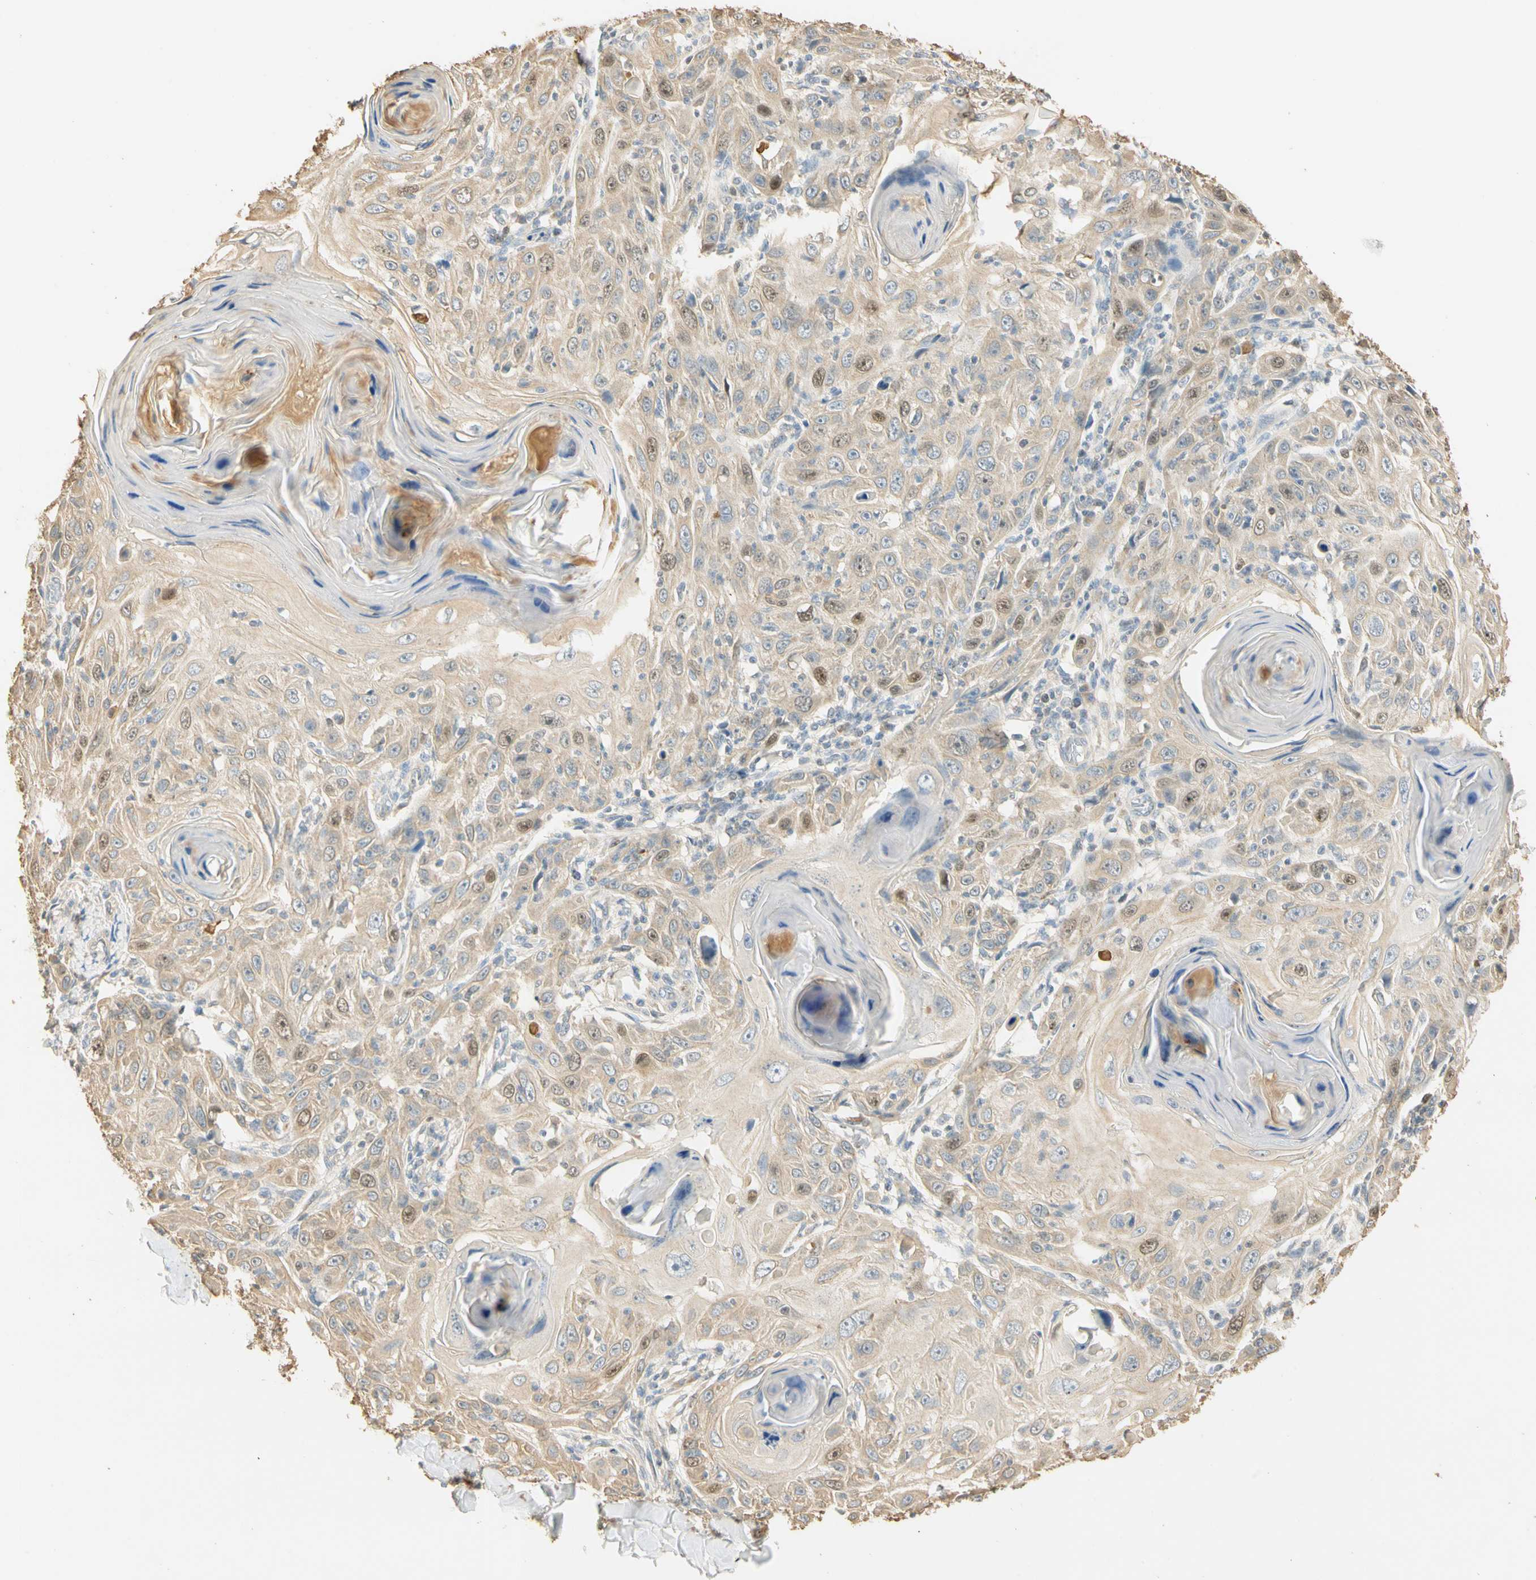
{"staining": {"intensity": "weak", "quantity": "25%-75%", "location": "cytoplasmic/membranous,nuclear"}, "tissue": "skin cancer", "cell_type": "Tumor cells", "image_type": "cancer", "snomed": [{"axis": "morphology", "description": "Squamous cell carcinoma, NOS"}, {"axis": "topography", "description": "Skin"}], "caption": "A micrograph of human skin cancer (squamous cell carcinoma) stained for a protein exhibits weak cytoplasmic/membranous and nuclear brown staining in tumor cells.", "gene": "RAD18", "patient": {"sex": "female", "age": 88}}